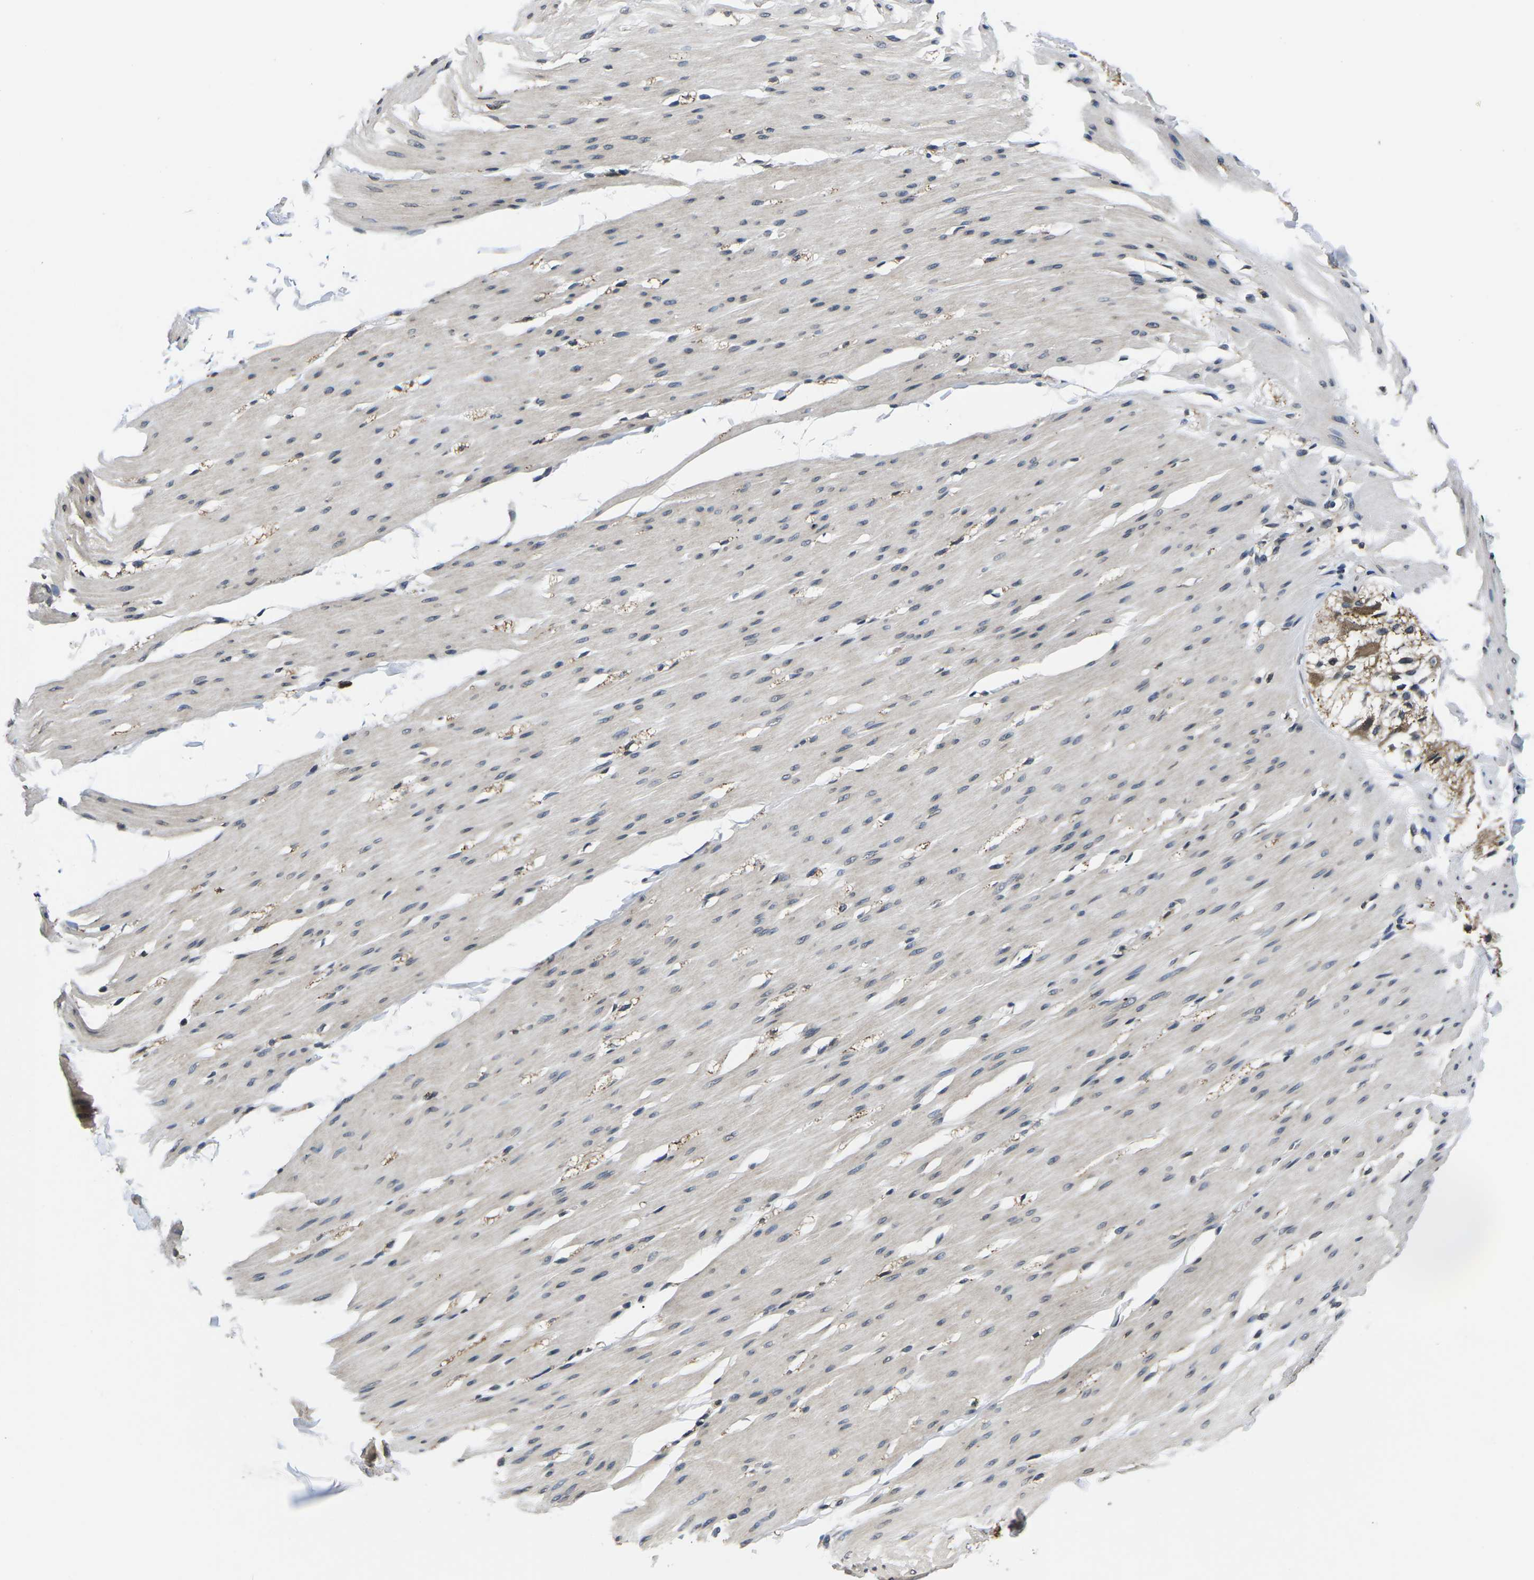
{"staining": {"intensity": "weak", "quantity": "25%-75%", "location": "nuclear"}, "tissue": "smooth muscle", "cell_type": "Smooth muscle cells", "image_type": "normal", "snomed": [{"axis": "morphology", "description": "Normal tissue, NOS"}, {"axis": "topography", "description": "Smooth muscle"}, {"axis": "topography", "description": "Colon"}], "caption": "Immunohistochemistry (IHC) of unremarkable human smooth muscle reveals low levels of weak nuclear expression in approximately 25%-75% of smooth muscle cells. The staining was performed using DAB, with brown indicating positive protein expression. Nuclei are stained blue with hematoxylin.", "gene": "SNX10", "patient": {"sex": "male", "age": 67}}